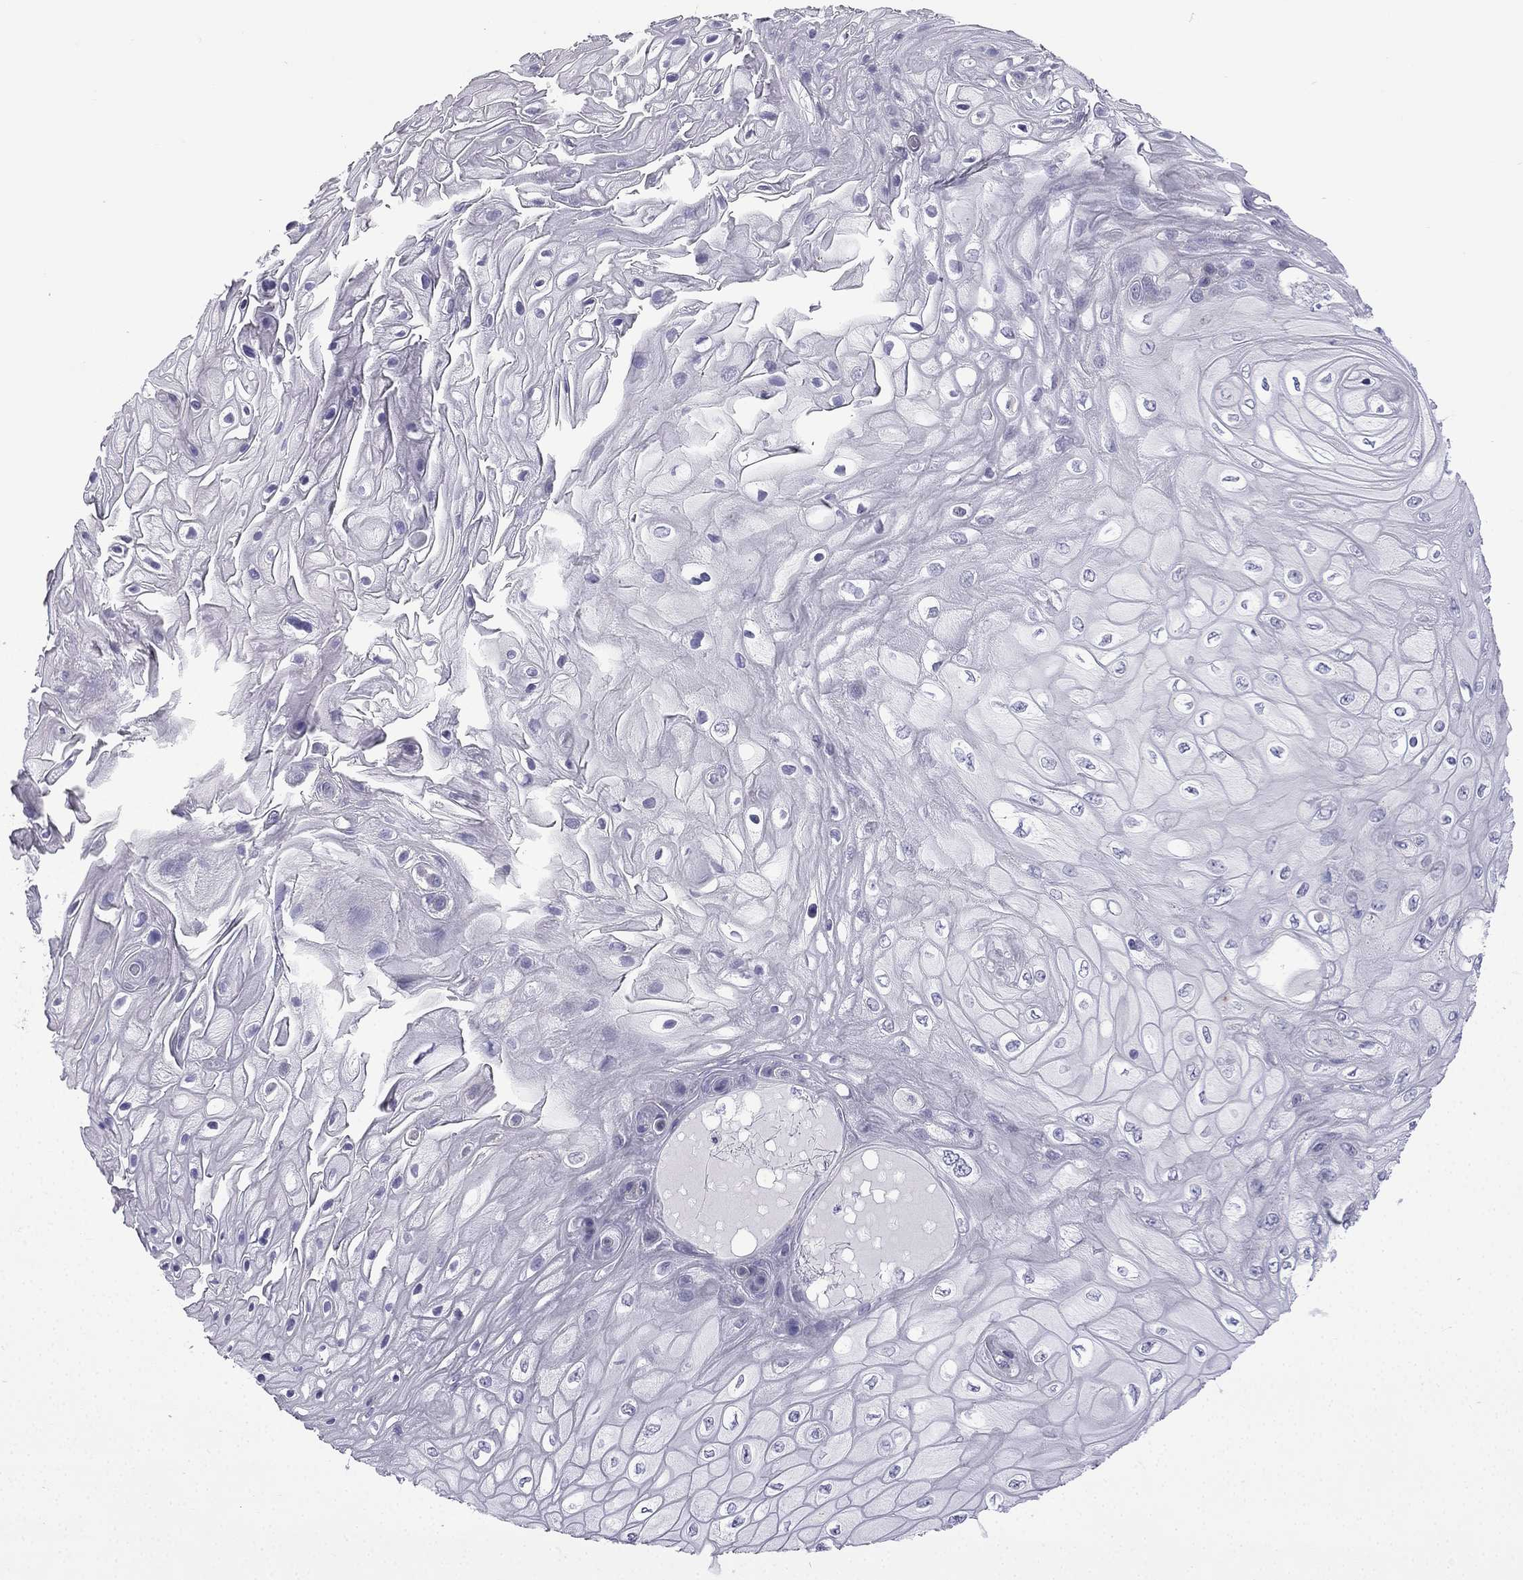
{"staining": {"intensity": "negative", "quantity": "none", "location": "none"}, "tissue": "skin cancer", "cell_type": "Tumor cells", "image_type": "cancer", "snomed": [{"axis": "morphology", "description": "Squamous cell carcinoma, NOS"}, {"axis": "topography", "description": "Skin"}], "caption": "High magnification brightfield microscopy of skin cancer (squamous cell carcinoma) stained with DAB (brown) and counterstained with hematoxylin (blue): tumor cells show no significant staining.", "gene": "CFAP53", "patient": {"sex": "male", "age": 62}}